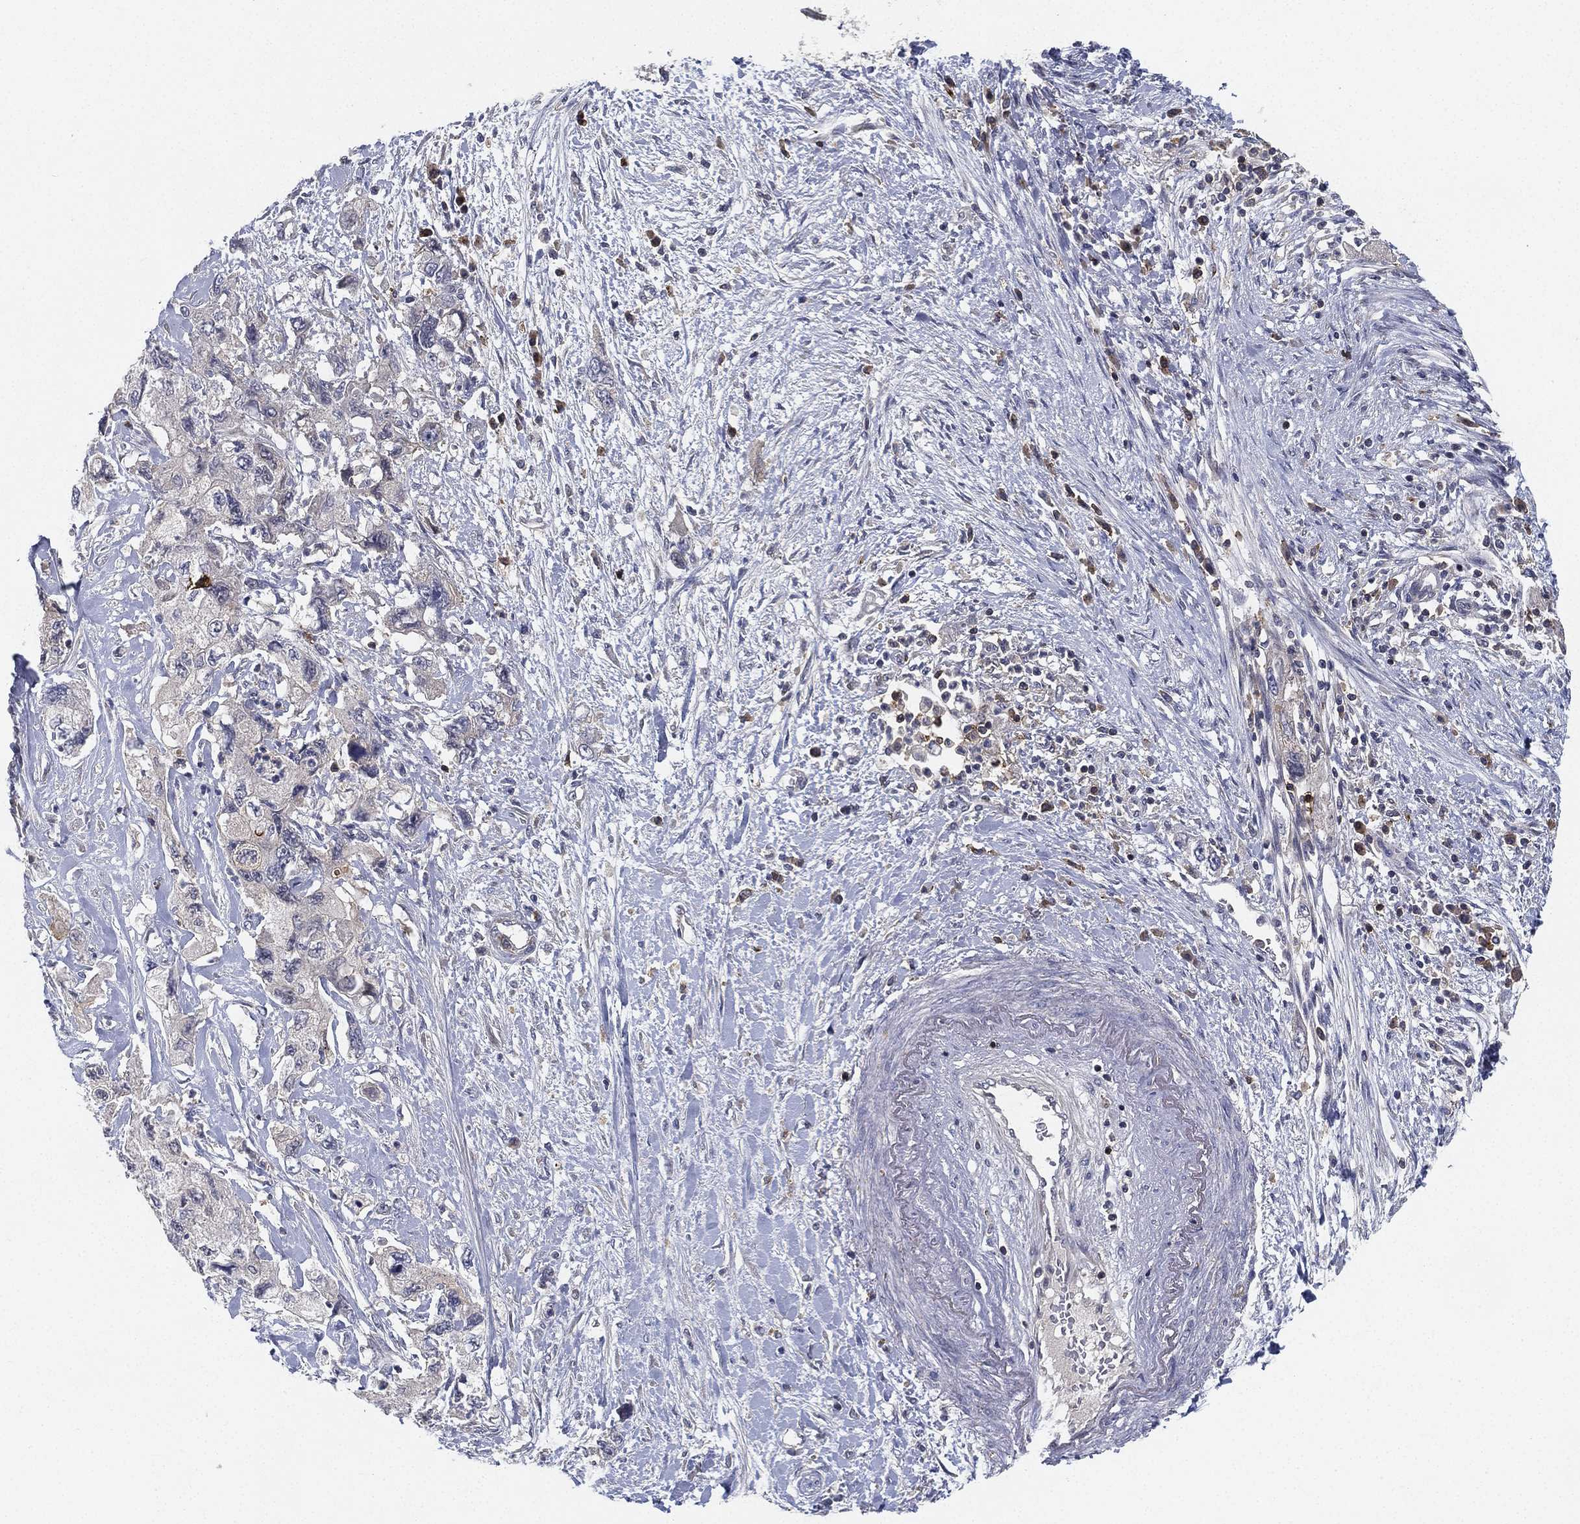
{"staining": {"intensity": "negative", "quantity": "none", "location": "none"}, "tissue": "pancreatic cancer", "cell_type": "Tumor cells", "image_type": "cancer", "snomed": [{"axis": "morphology", "description": "Adenocarcinoma, NOS"}, {"axis": "topography", "description": "Pancreas"}], "caption": "This is a photomicrograph of IHC staining of adenocarcinoma (pancreatic), which shows no positivity in tumor cells.", "gene": "CFAP251", "patient": {"sex": "female", "age": 73}}